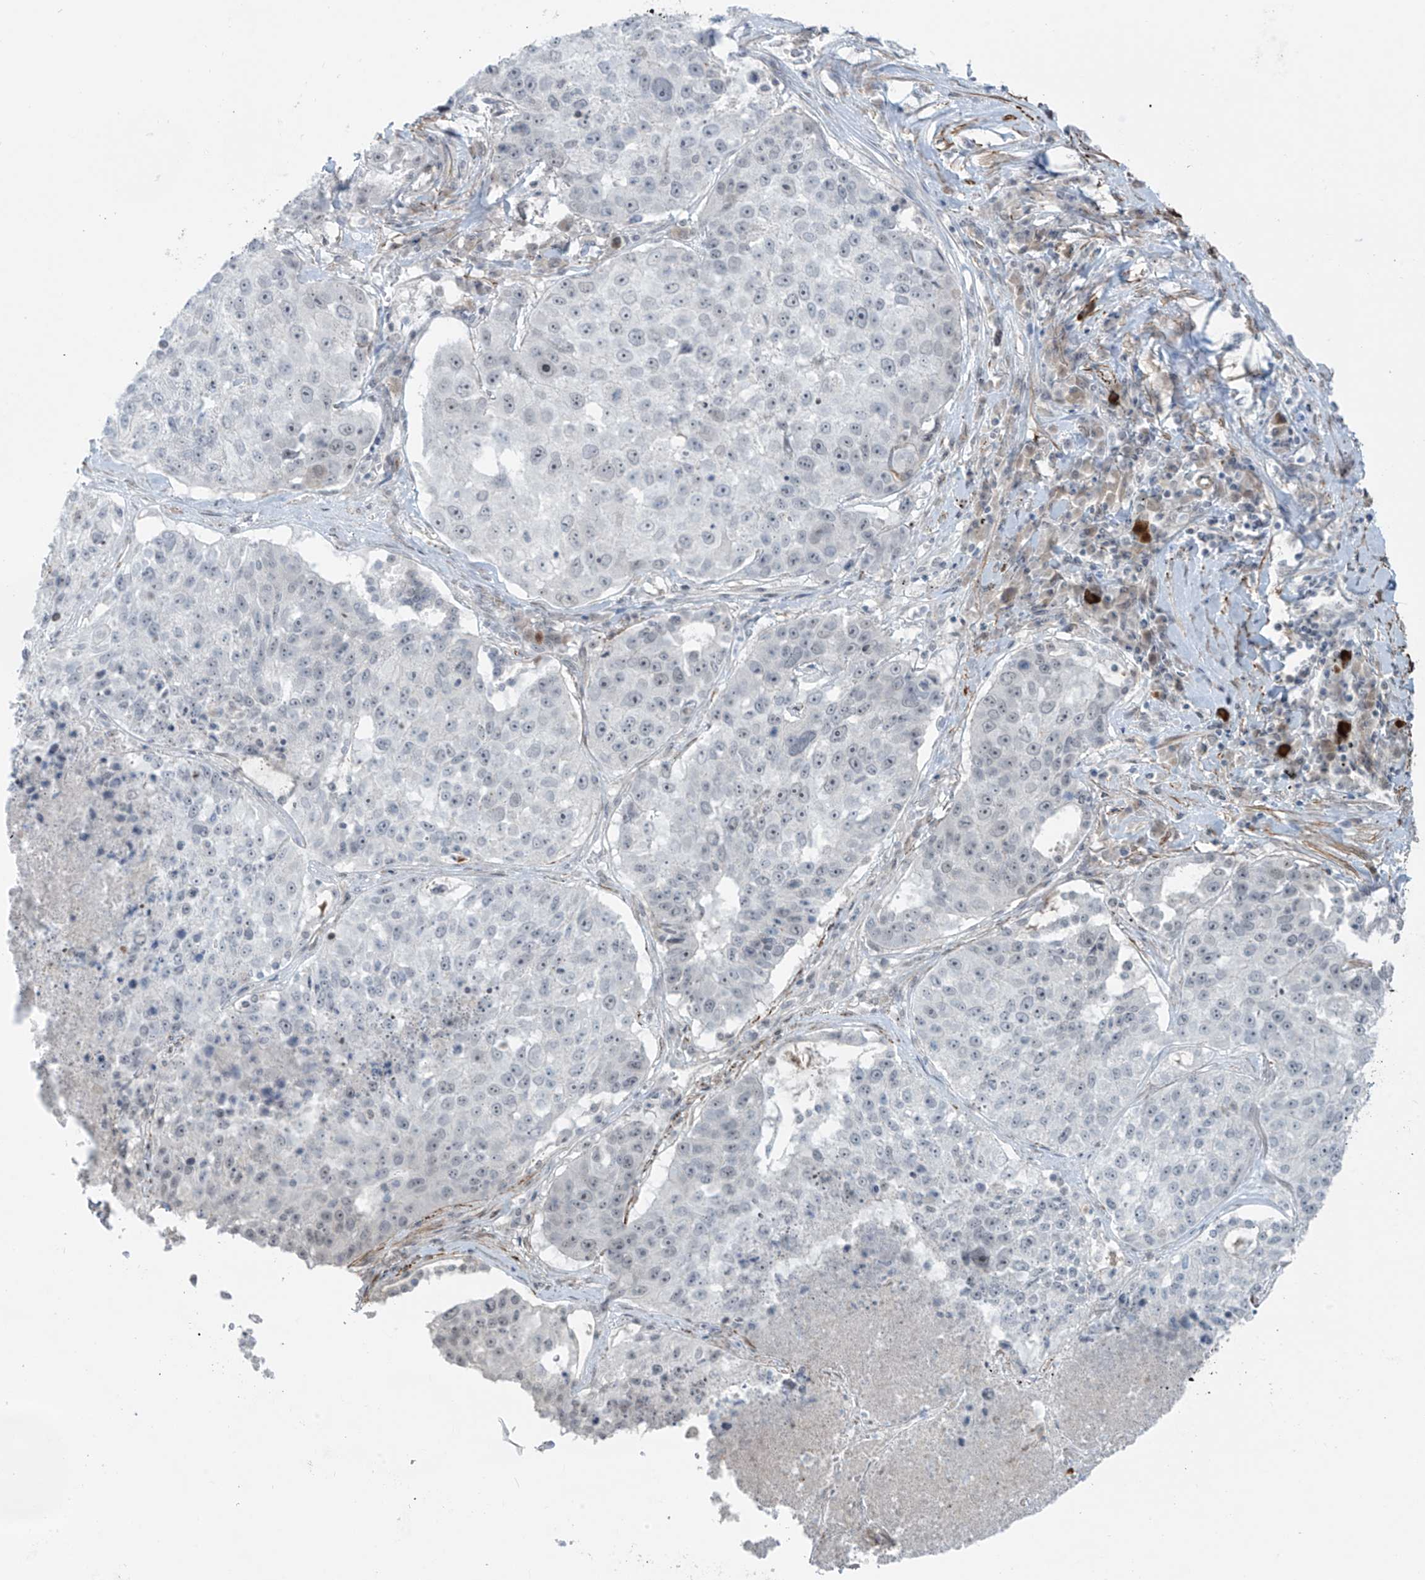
{"staining": {"intensity": "negative", "quantity": "none", "location": "none"}, "tissue": "lung cancer", "cell_type": "Tumor cells", "image_type": "cancer", "snomed": [{"axis": "morphology", "description": "Squamous cell carcinoma, NOS"}, {"axis": "topography", "description": "Lung"}], "caption": "DAB immunohistochemical staining of squamous cell carcinoma (lung) demonstrates no significant expression in tumor cells.", "gene": "RASGEF1A", "patient": {"sex": "male", "age": 61}}